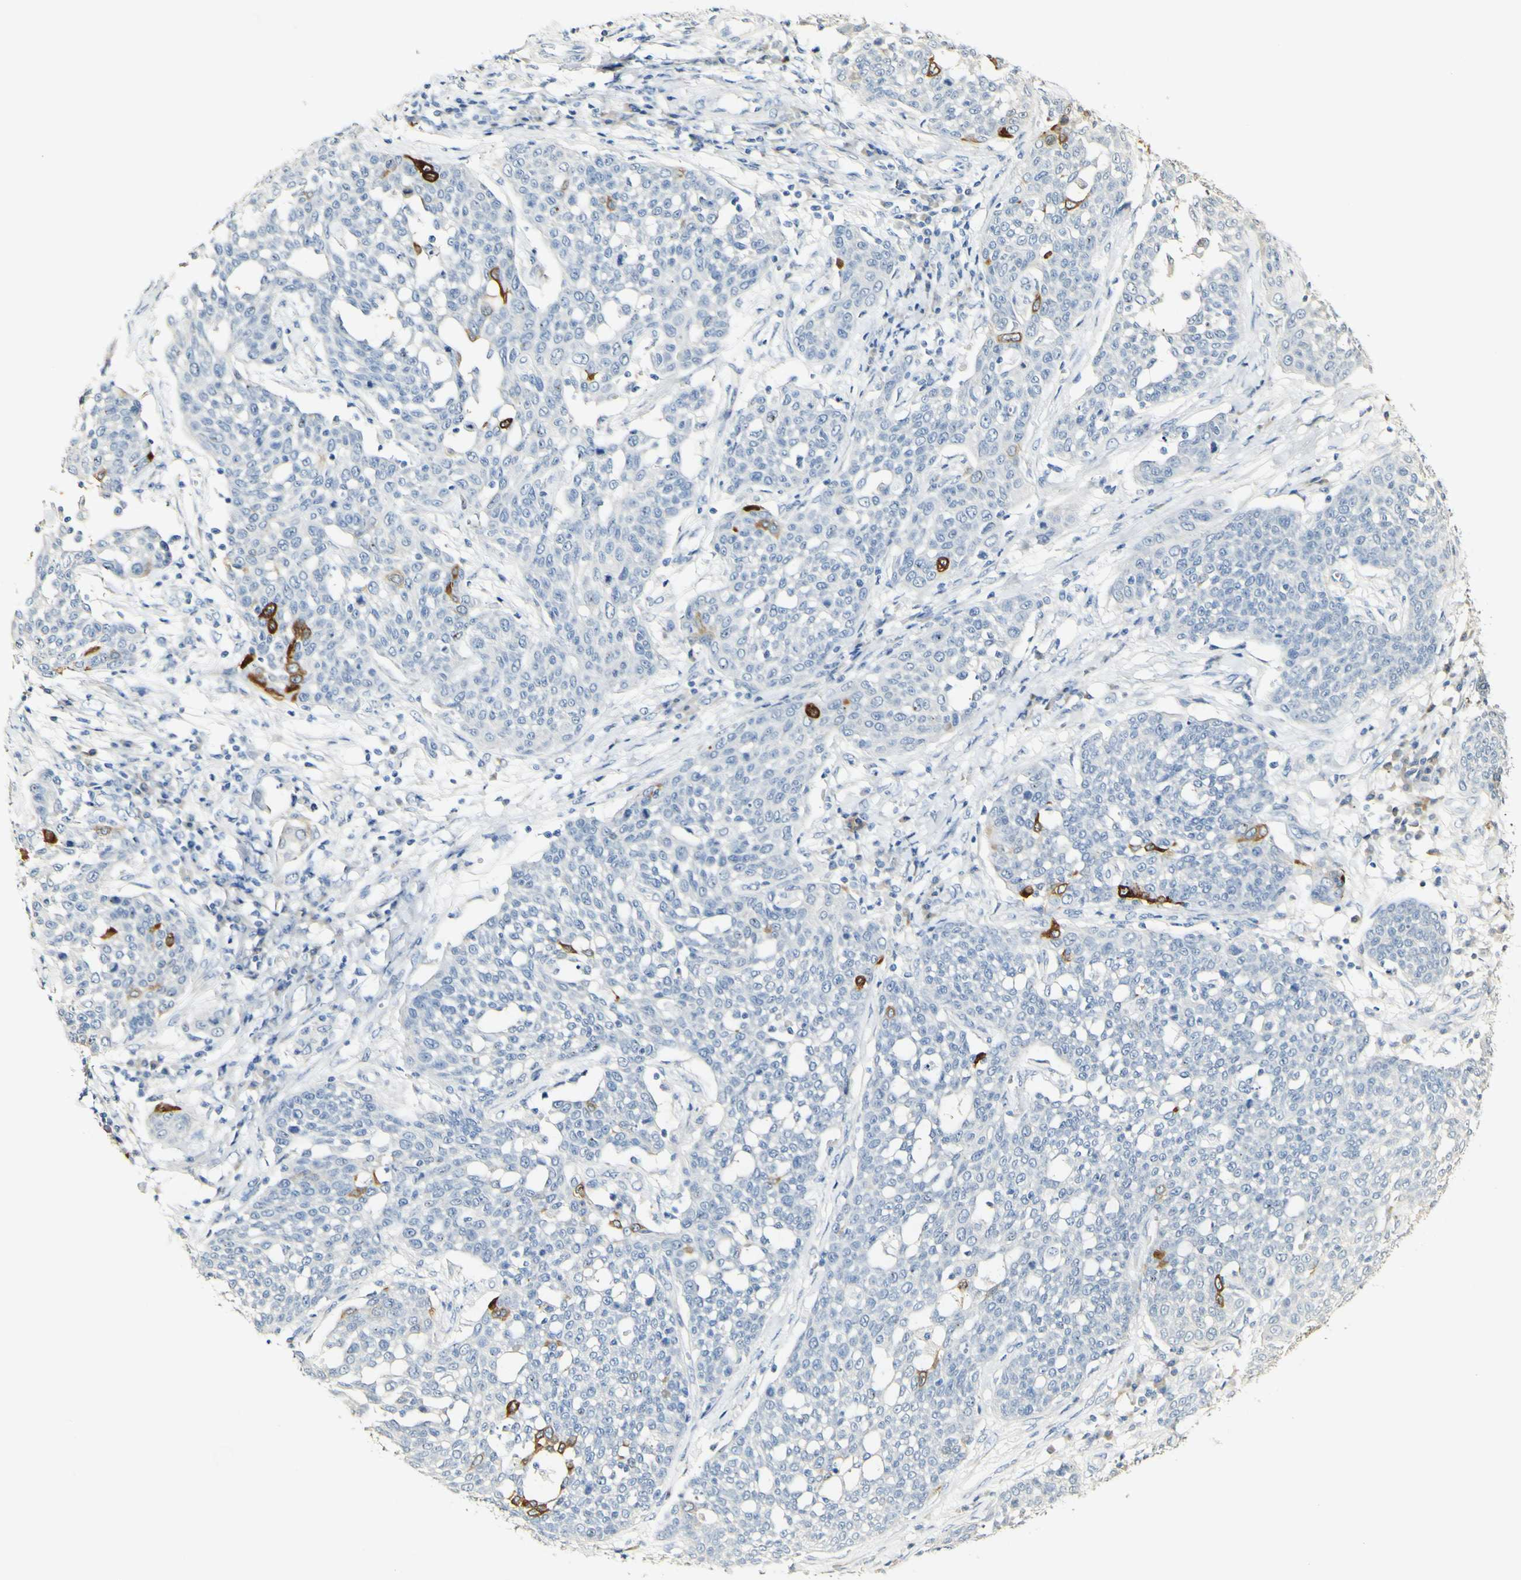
{"staining": {"intensity": "negative", "quantity": "none", "location": "none"}, "tissue": "cervical cancer", "cell_type": "Tumor cells", "image_type": "cancer", "snomed": [{"axis": "morphology", "description": "Squamous cell carcinoma, NOS"}, {"axis": "topography", "description": "Cervix"}], "caption": "High magnification brightfield microscopy of cervical squamous cell carcinoma stained with DAB (3,3'-diaminobenzidine) (brown) and counterstained with hematoxylin (blue): tumor cells show no significant expression. (DAB (3,3'-diaminobenzidine) IHC, high magnification).", "gene": "FMO3", "patient": {"sex": "female", "age": 34}}